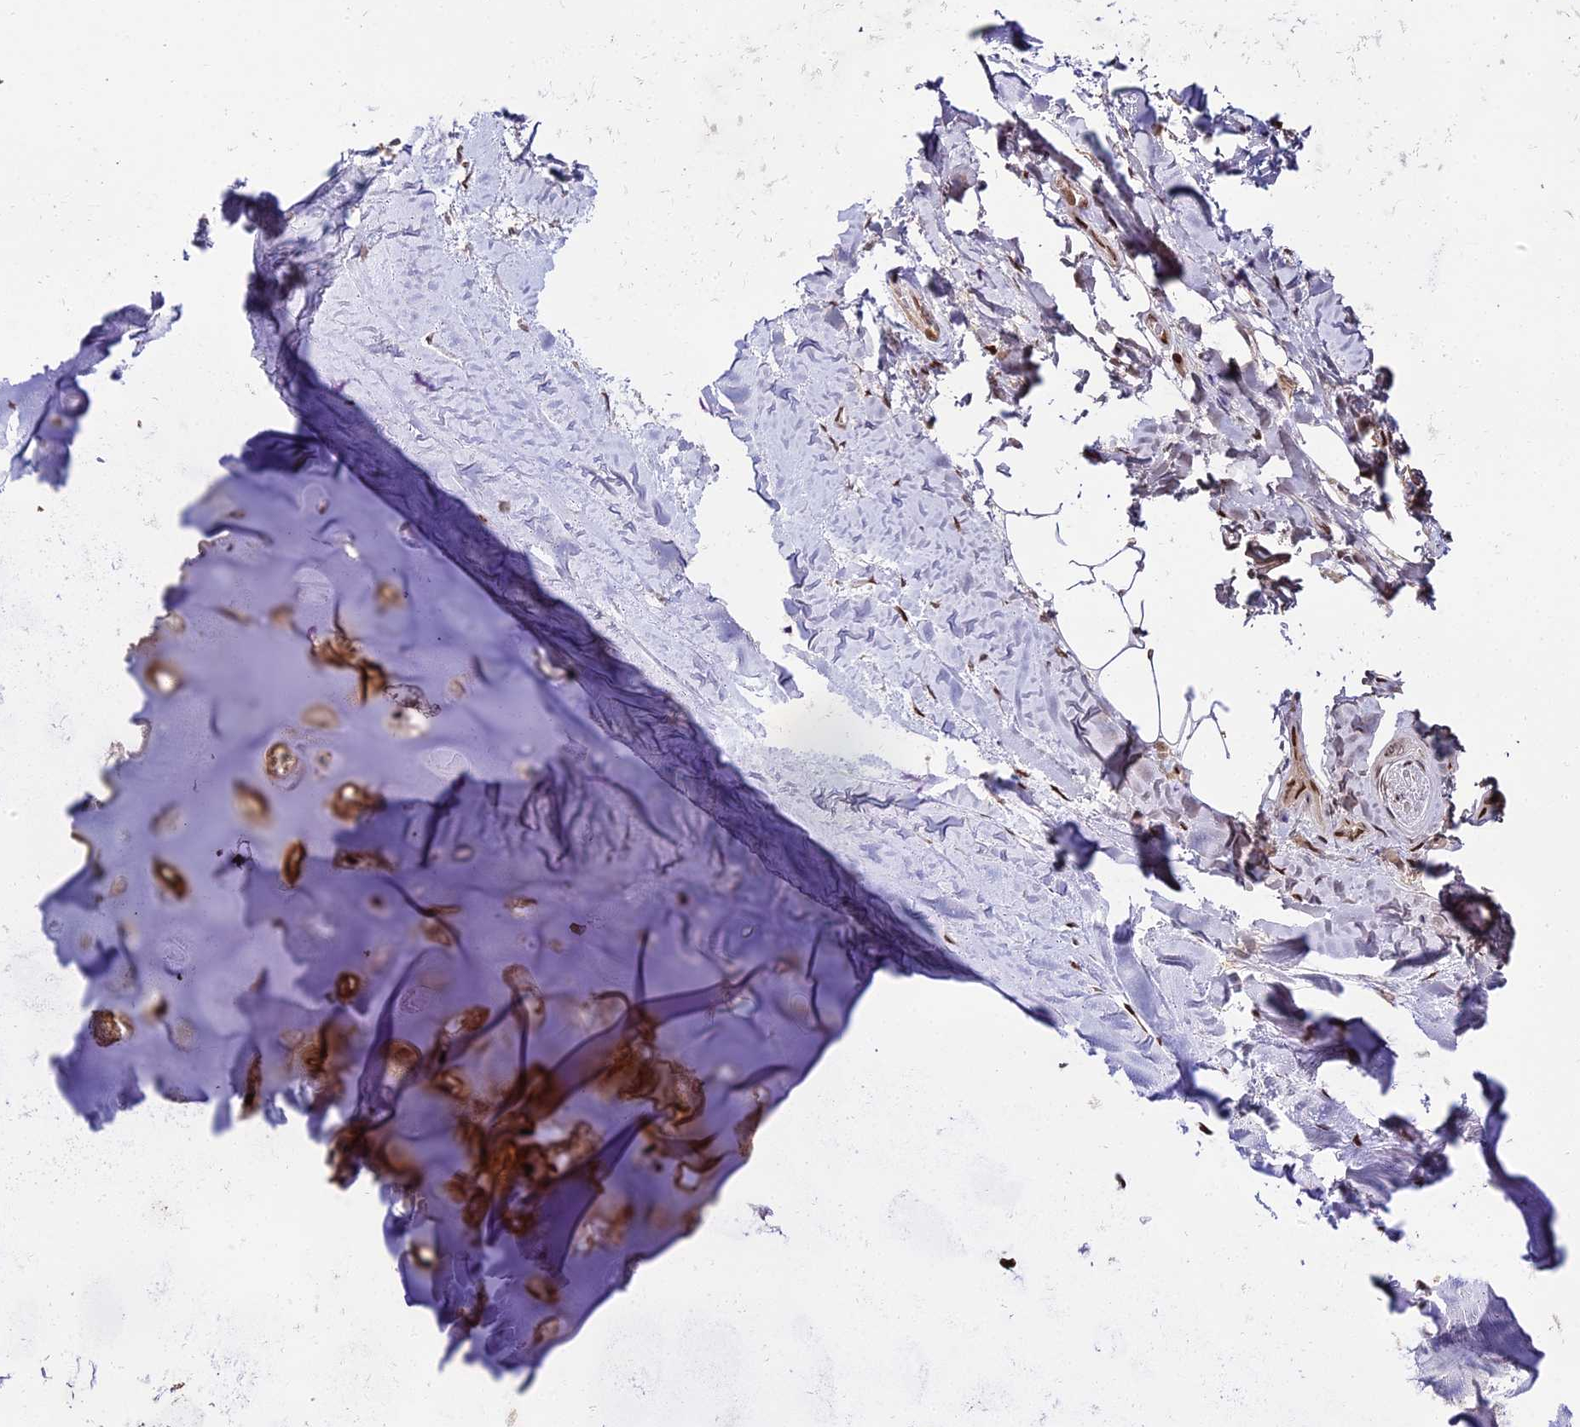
{"staining": {"intensity": "strong", "quantity": ">75%", "location": "nuclear"}, "tissue": "adipose tissue", "cell_type": "Adipocytes", "image_type": "normal", "snomed": [{"axis": "morphology", "description": "Normal tissue, NOS"}, {"axis": "topography", "description": "Lymph node"}, {"axis": "topography", "description": "Cartilage tissue"}, {"axis": "topography", "description": "Bronchus"}], "caption": "This is a micrograph of immunohistochemistry (IHC) staining of normal adipose tissue, which shows strong positivity in the nuclear of adipocytes.", "gene": "ZNF707", "patient": {"sex": "male", "age": 63}}